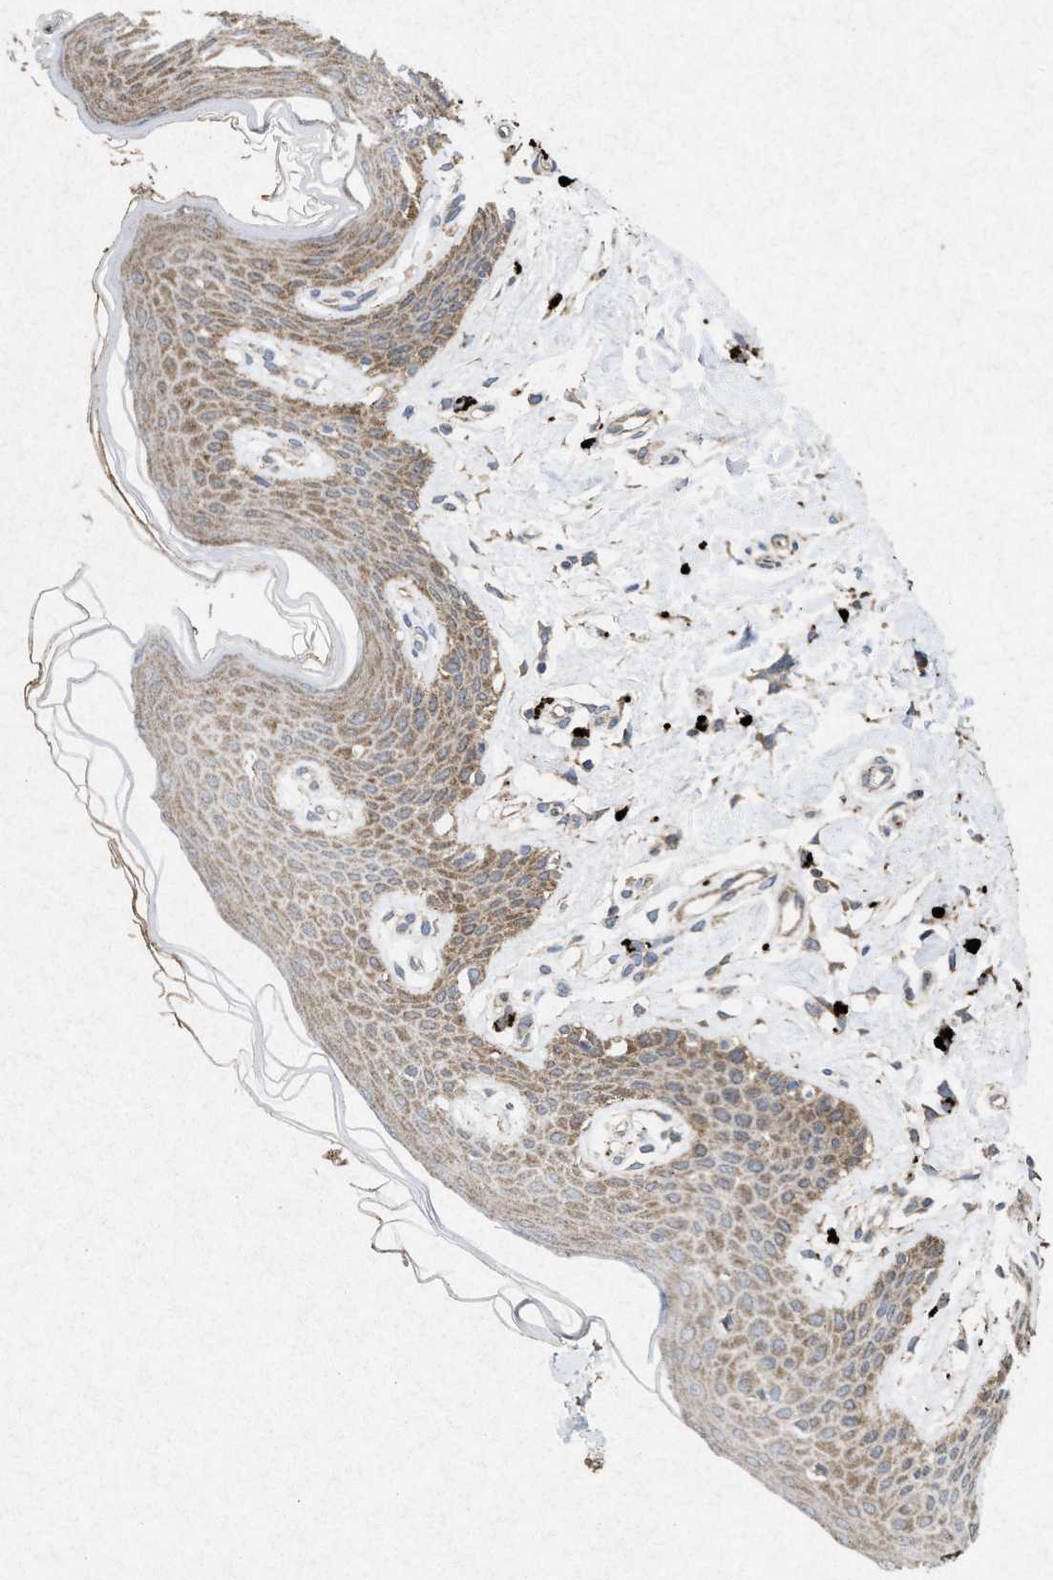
{"staining": {"intensity": "moderate", "quantity": ">75%", "location": "cytoplasmic/membranous"}, "tissue": "skin", "cell_type": "Epidermal cells", "image_type": "normal", "snomed": [{"axis": "morphology", "description": "Normal tissue, NOS"}, {"axis": "topography", "description": "Vulva"}], "caption": "Epidermal cells display medium levels of moderate cytoplasmic/membranous expression in approximately >75% of cells in benign human skin.", "gene": "MSI2", "patient": {"sex": "female", "age": 66}}